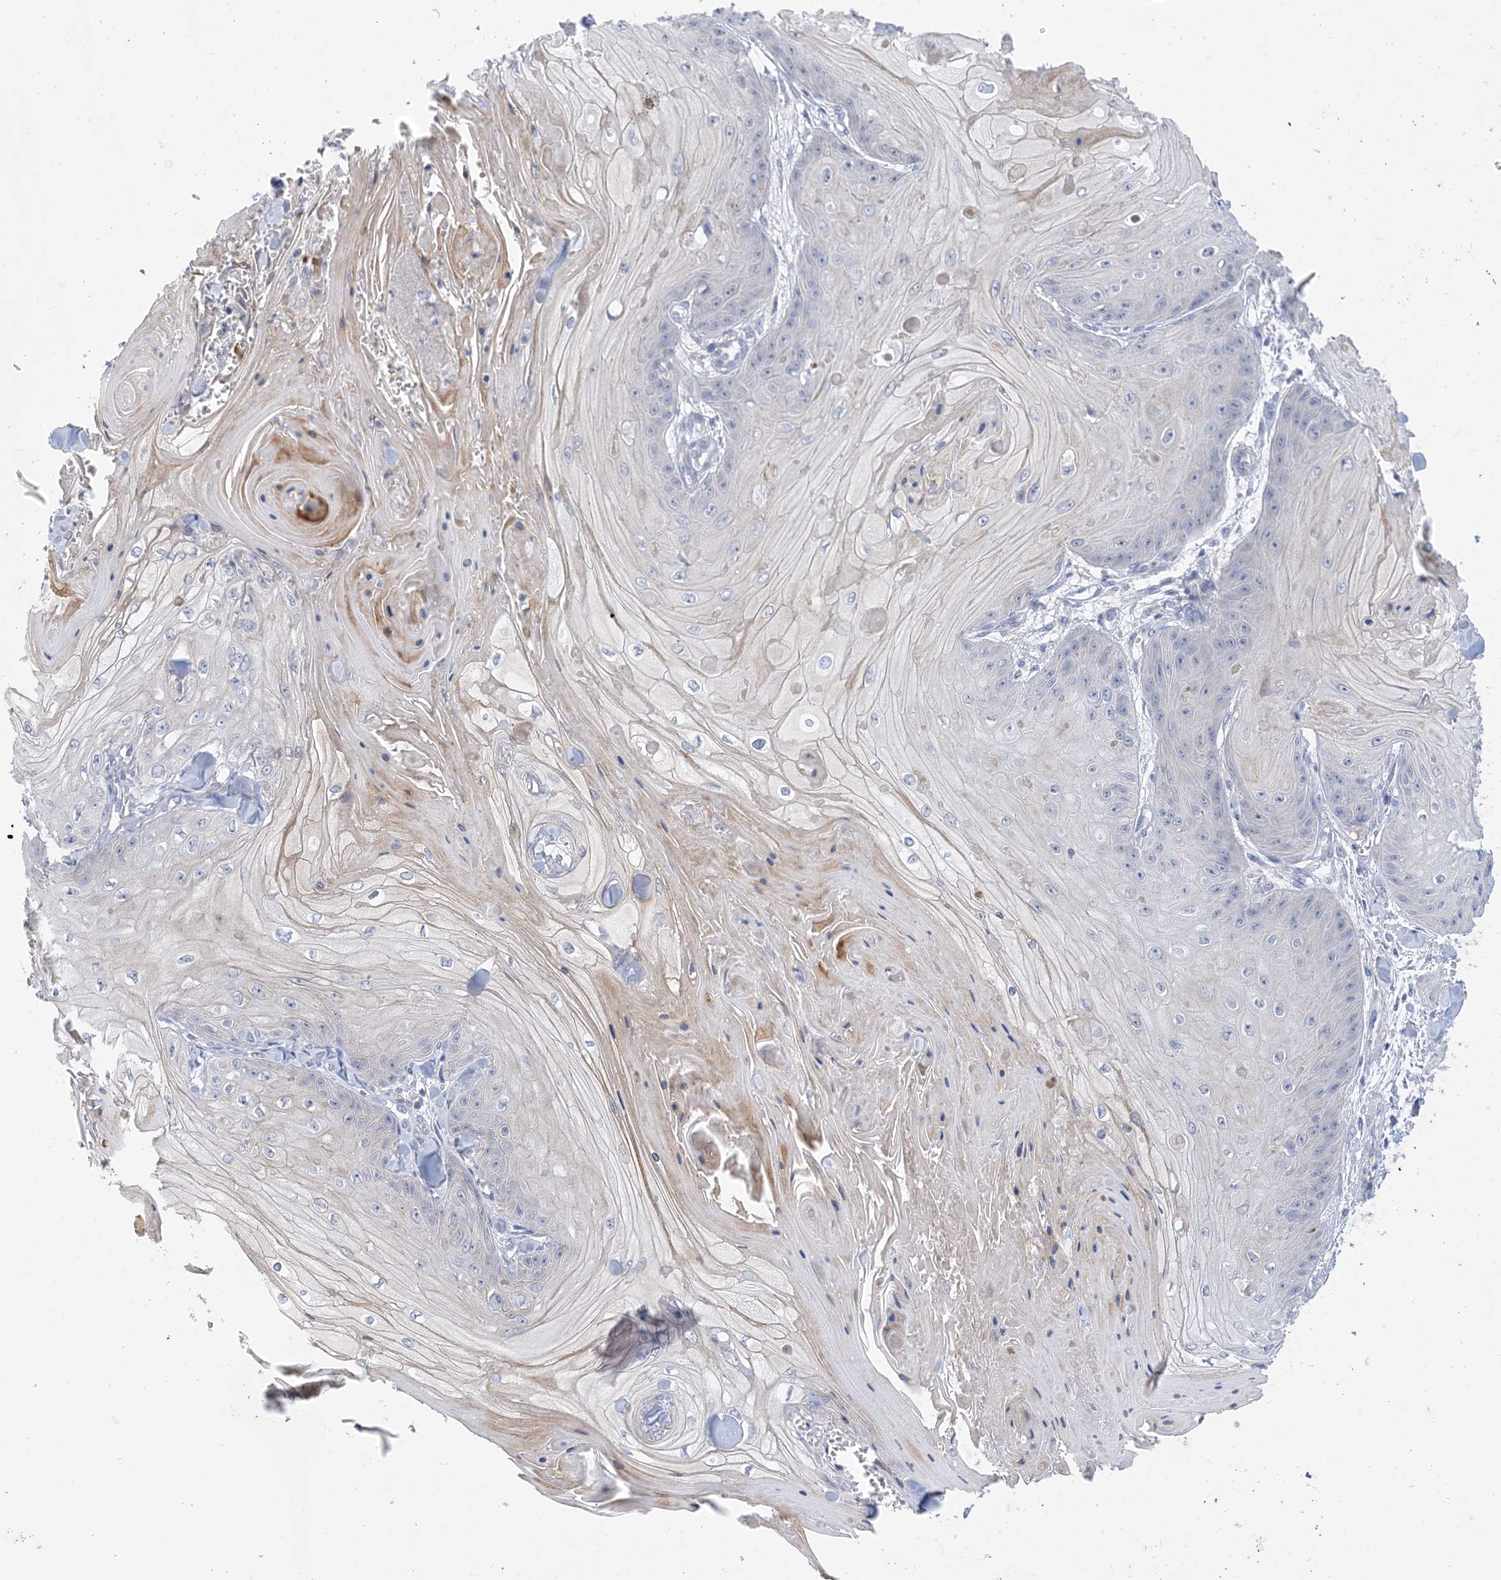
{"staining": {"intensity": "negative", "quantity": "none", "location": "none"}, "tissue": "skin cancer", "cell_type": "Tumor cells", "image_type": "cancer", "snomed": [{"axis": "morphology", "description": "Squamous cell carcinoma, NOS"}, {"axis": "topography", "description": "Skin"}], "caption": "Tumor cells show no significant staining in skin cancer (squamous cell carcinoma).", "gene": "TTYH1", "patient": {"sex": "male", "age": 74}}